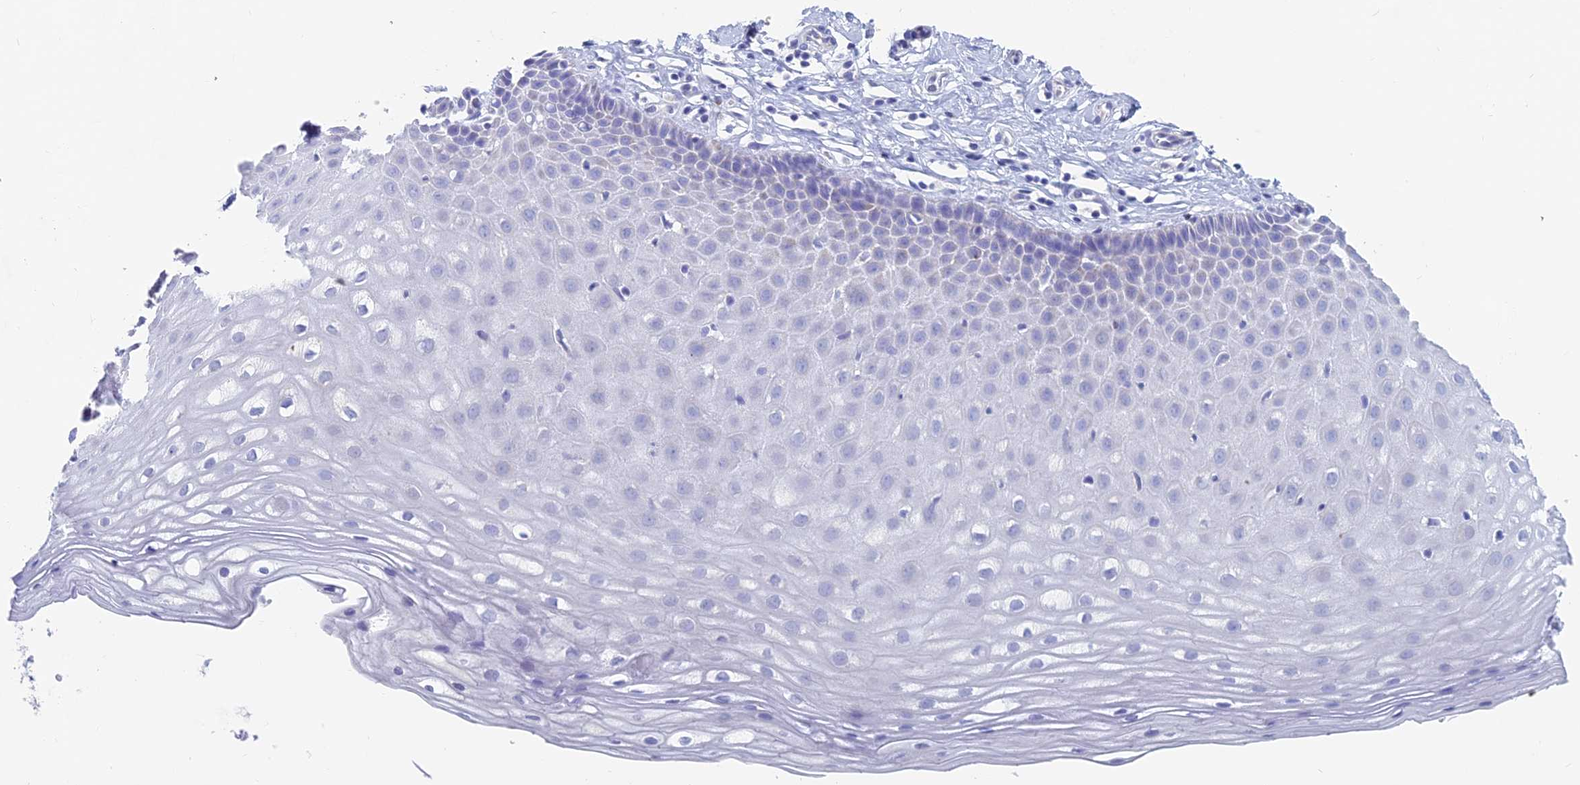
{"staining": {"intensity": "negative", "quantity": "none", "location": "none"}, "tissue": "cervix", "cell_type": "Squamous epithelial cells", "image_type": "normal", "snomed": [{"axis": "morphology", "description": "Normal tissue, NOS"}, {"axis": "topography", "description": "Cervix"}], "caption": "DAB immunohistochemical staining of benign cervix displays no significant staining in squamous epithelial cells.", "gene": "ACSM1", "patient": {"sex": "female", "age": 36}}